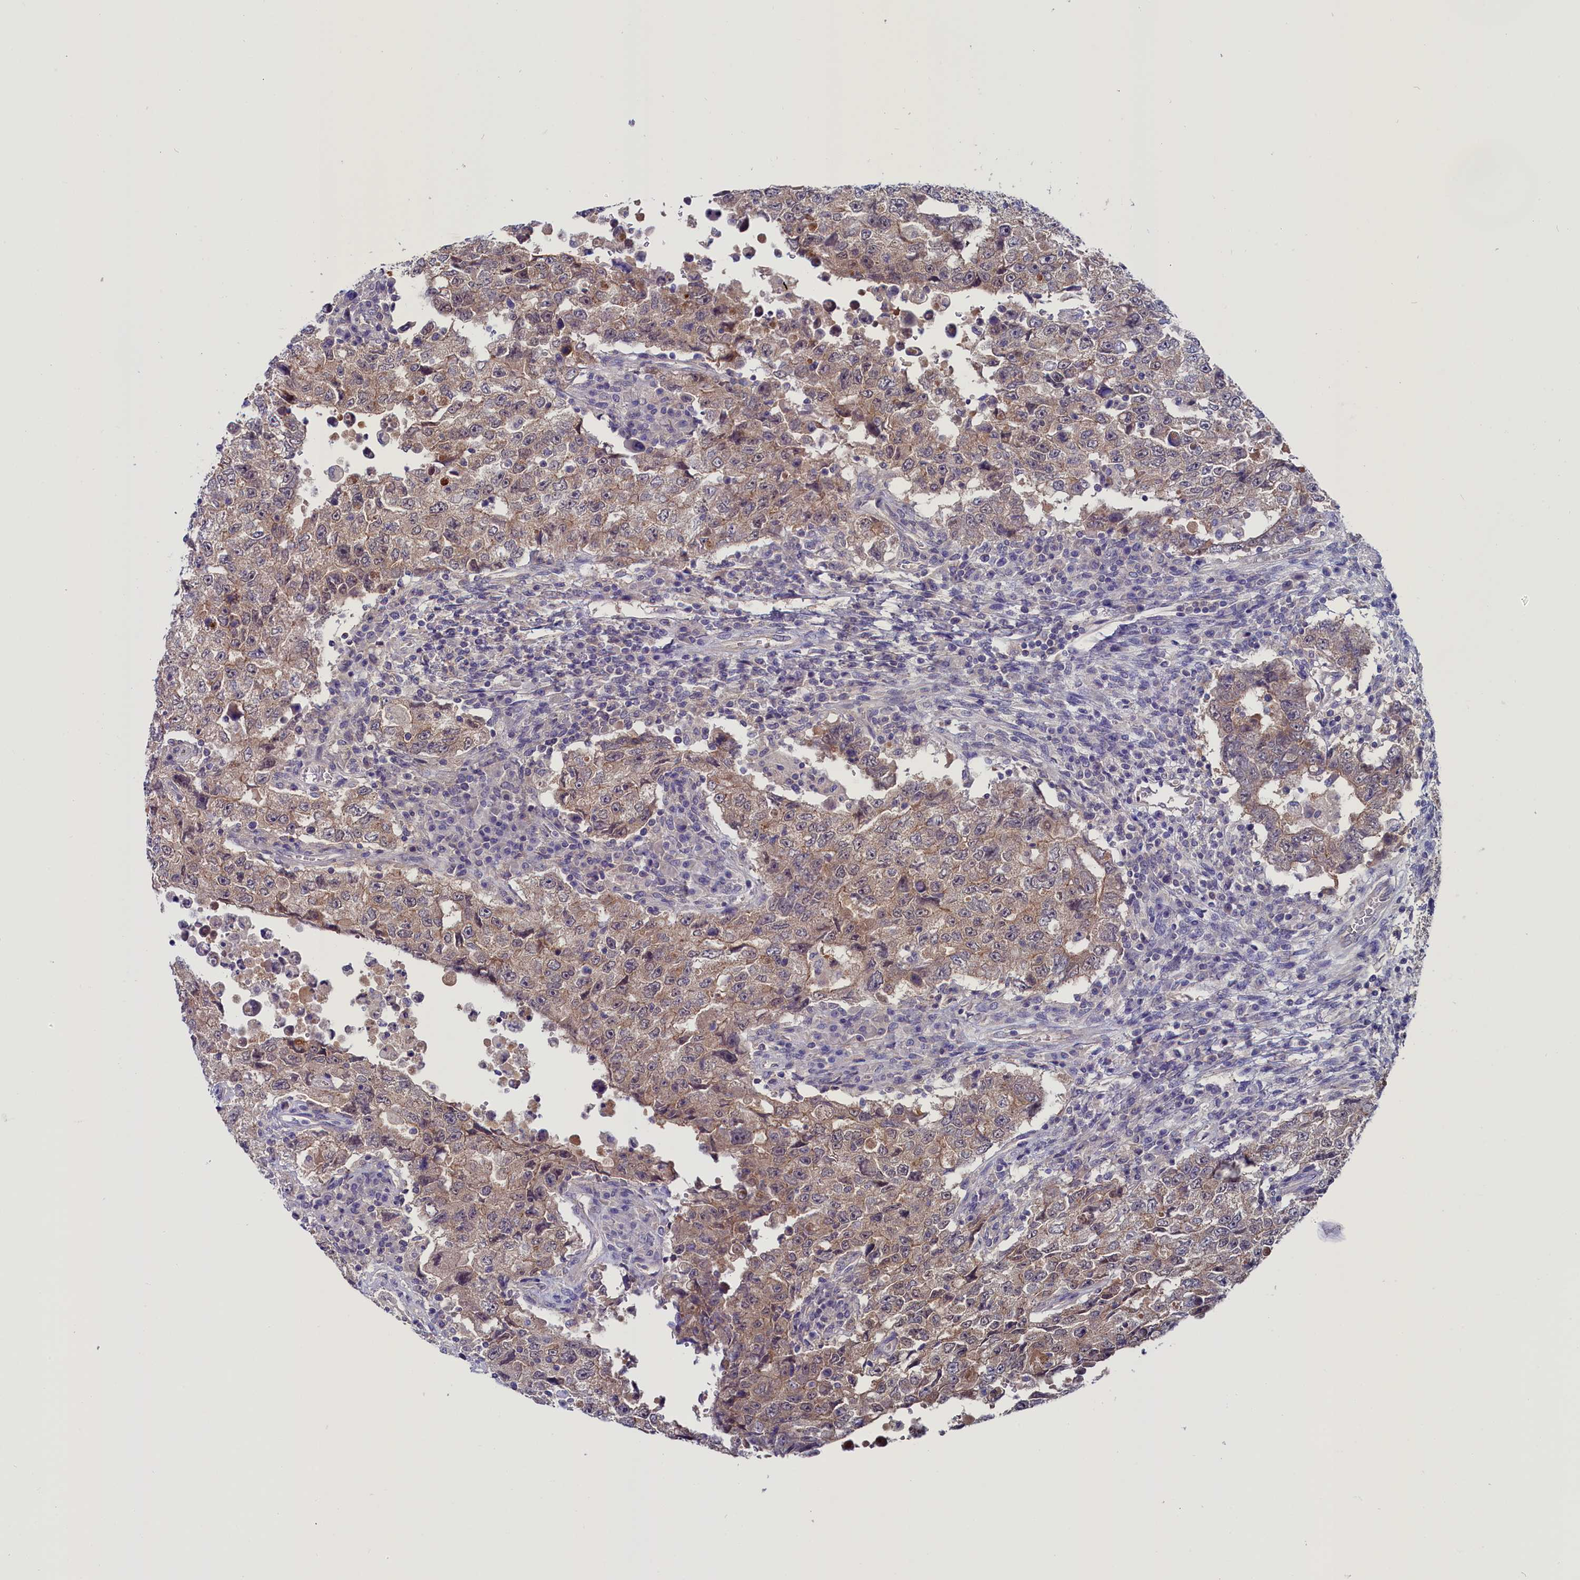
{"staining": {"intensity": "weak", "quantity": "25%-75%", "location": "cytoplasmic/membranous"}, "tissue": "testis cancer", "cell_type": "Tumor cells", "image_type": "cancer", "snomed": [{"axis": "morphology", "description": "Carcinoma, Embryonal, NOS"}, {"axis": "topography", "description": "Testis"}], "caption": "Embryonal carcinoma (testis) tissue reveals weak cytoplasmic/membranous positivity in about 25%-75% of tumor cells, visualized by immunohistochemistry. The staining is performed using DAB (3,3'-diaminobenzidine) brown chromogen to label protein expression. The nuclei are counter-stained blue using hematoxylin.", "gene": "CIAPIN1", "patient": {"sex": "male", "age": 26}}